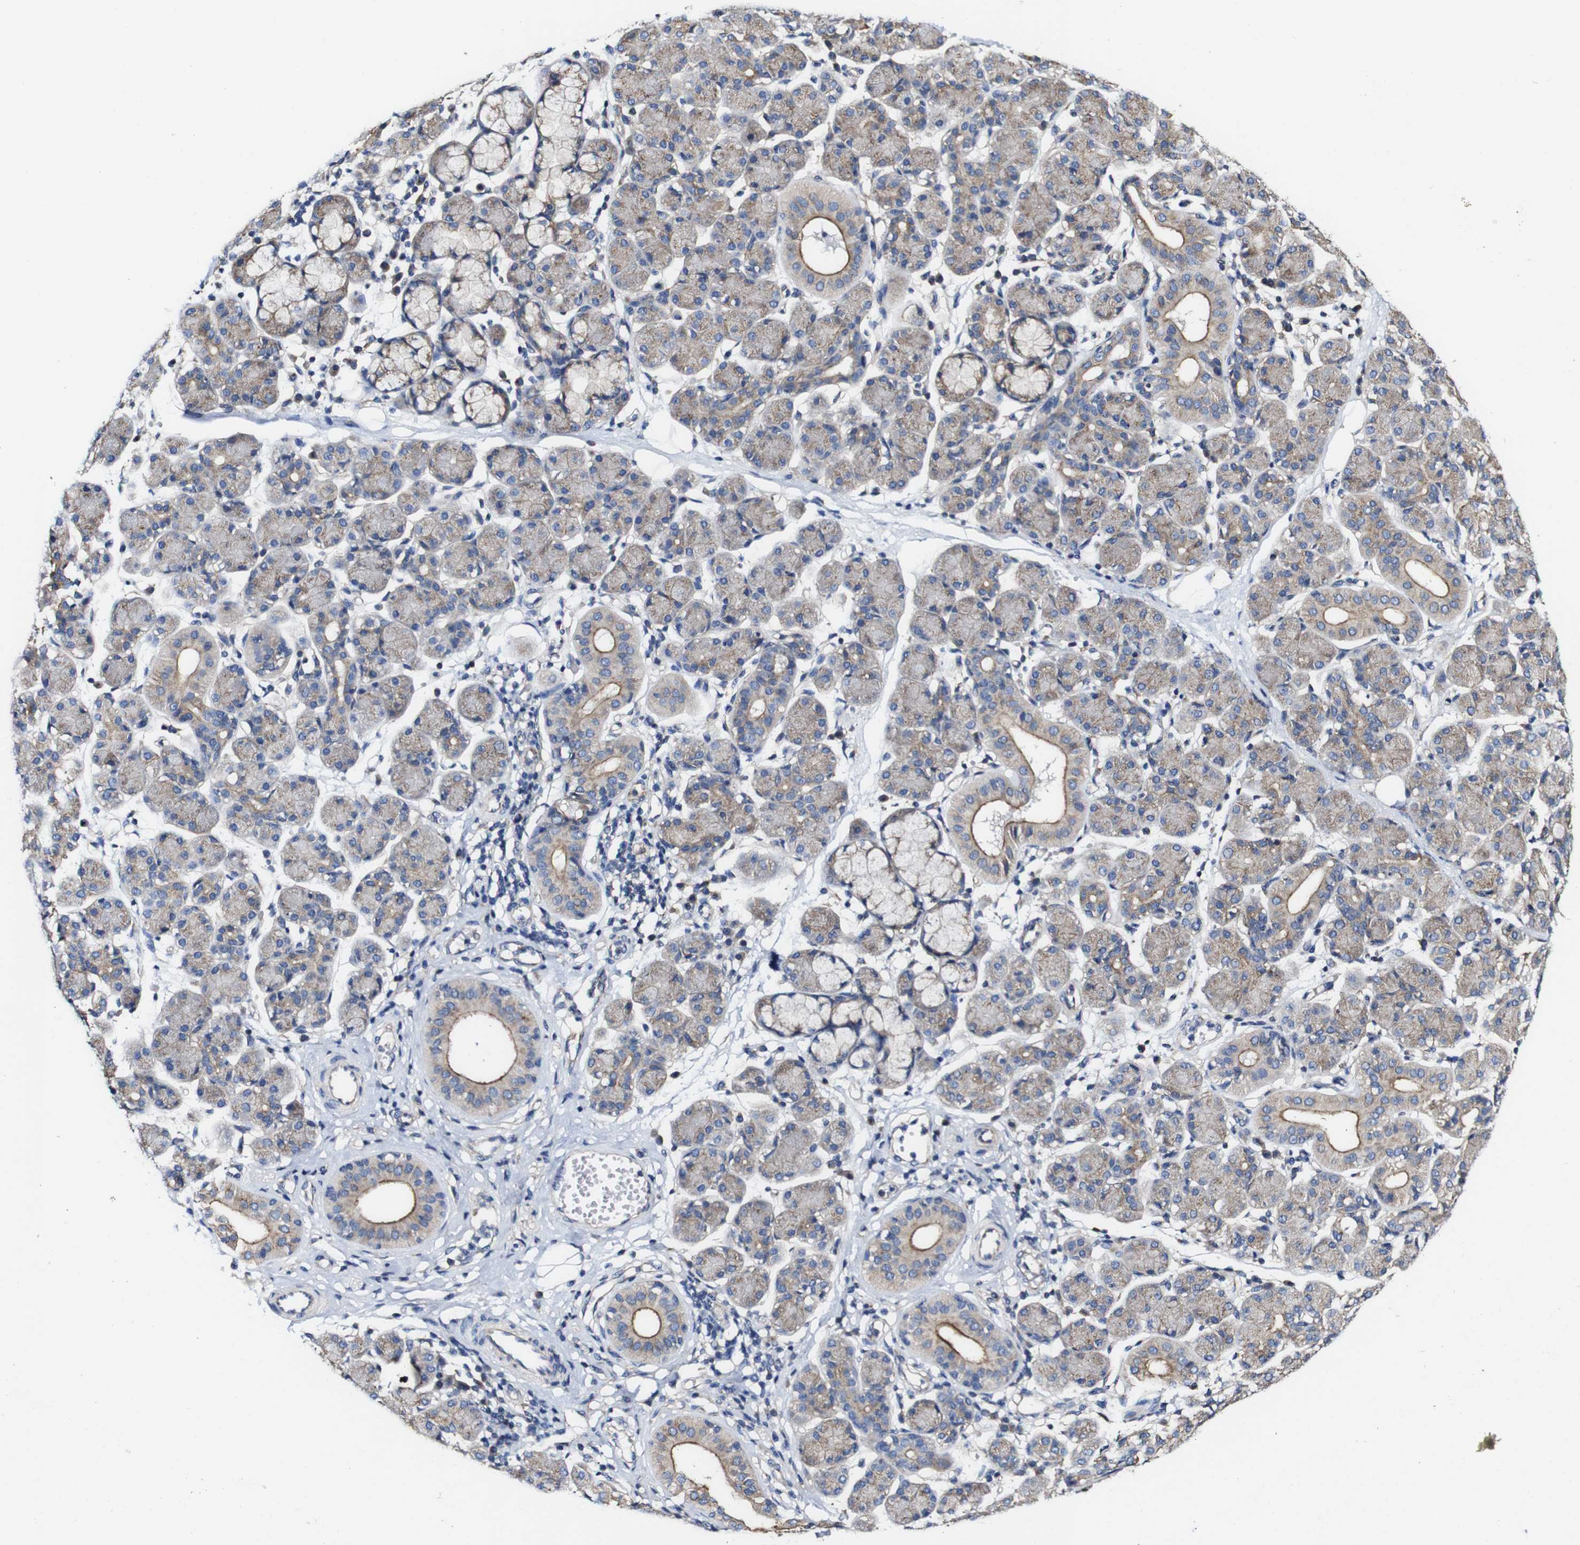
{"staining": {"intensity": "moderate", "quantity": "25%-75%", "location": "cytoplasmic/membranous"}, "tissue": "salivary gland", "cell_type": "Glandular cells", "image_type": "normal", "snomed": [{"axis": "morphology", "description": "Normal tissue, NOS"}, {"axis": "morphology", "description": "Inflammation, NOS"}, {"axis": "topography", "description": "Lymph node"}, {"axis": "topography", "description": "Salivary gland"}], "caption": "An image showing moderate cytoplasmic/membranous positivity in about 25%-75% of glandular cells in benign salivary gland, as visualized by brown immunohistochemical staining.", "gene": "CSF1R", "patient": {"sex": "male", "age": 3}}